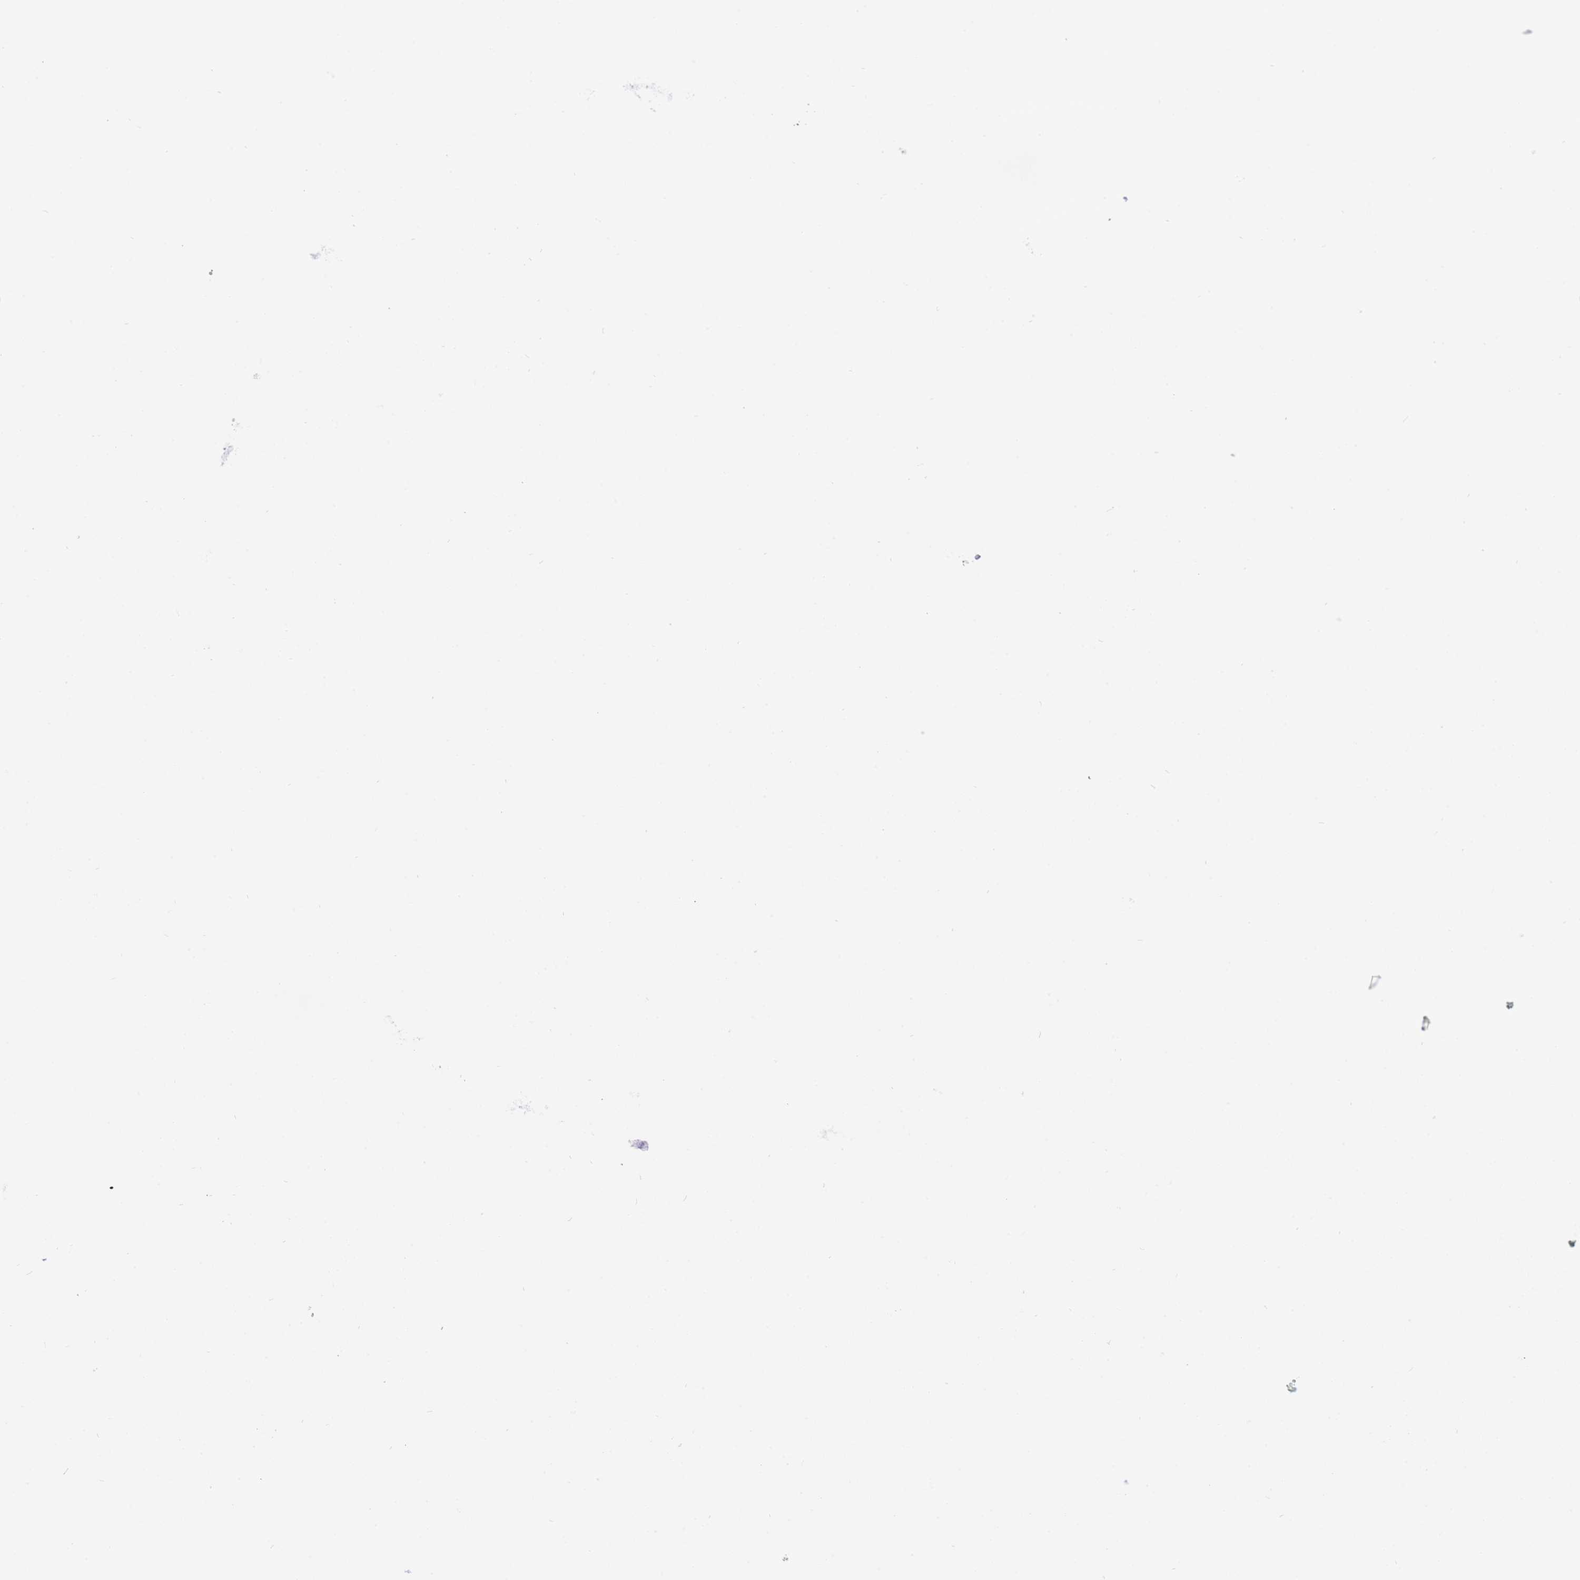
{"staining": {"intensity": "negative", "quantity": "none", "location": "none"}, "tissue": "testis cancer", "cell_type": "Tumor cells", "image_type": "cancer", "snomed": [{"axis": "morphology", "description": "Normal tissue, NOS"}, {"axis": "morphology", "description": "Carcinoma, Embryonal, NOS"}, {"axis": "topography", "description": "Testis"}, {"axis": "topography", "description": "Epididymis"}], "caption": "Immunohistochemical staining of testis cancer exhibits no significant positivity in tumor cells.", "gene": "QTRT1", "patient": {"sex": "male", "age": 25}}